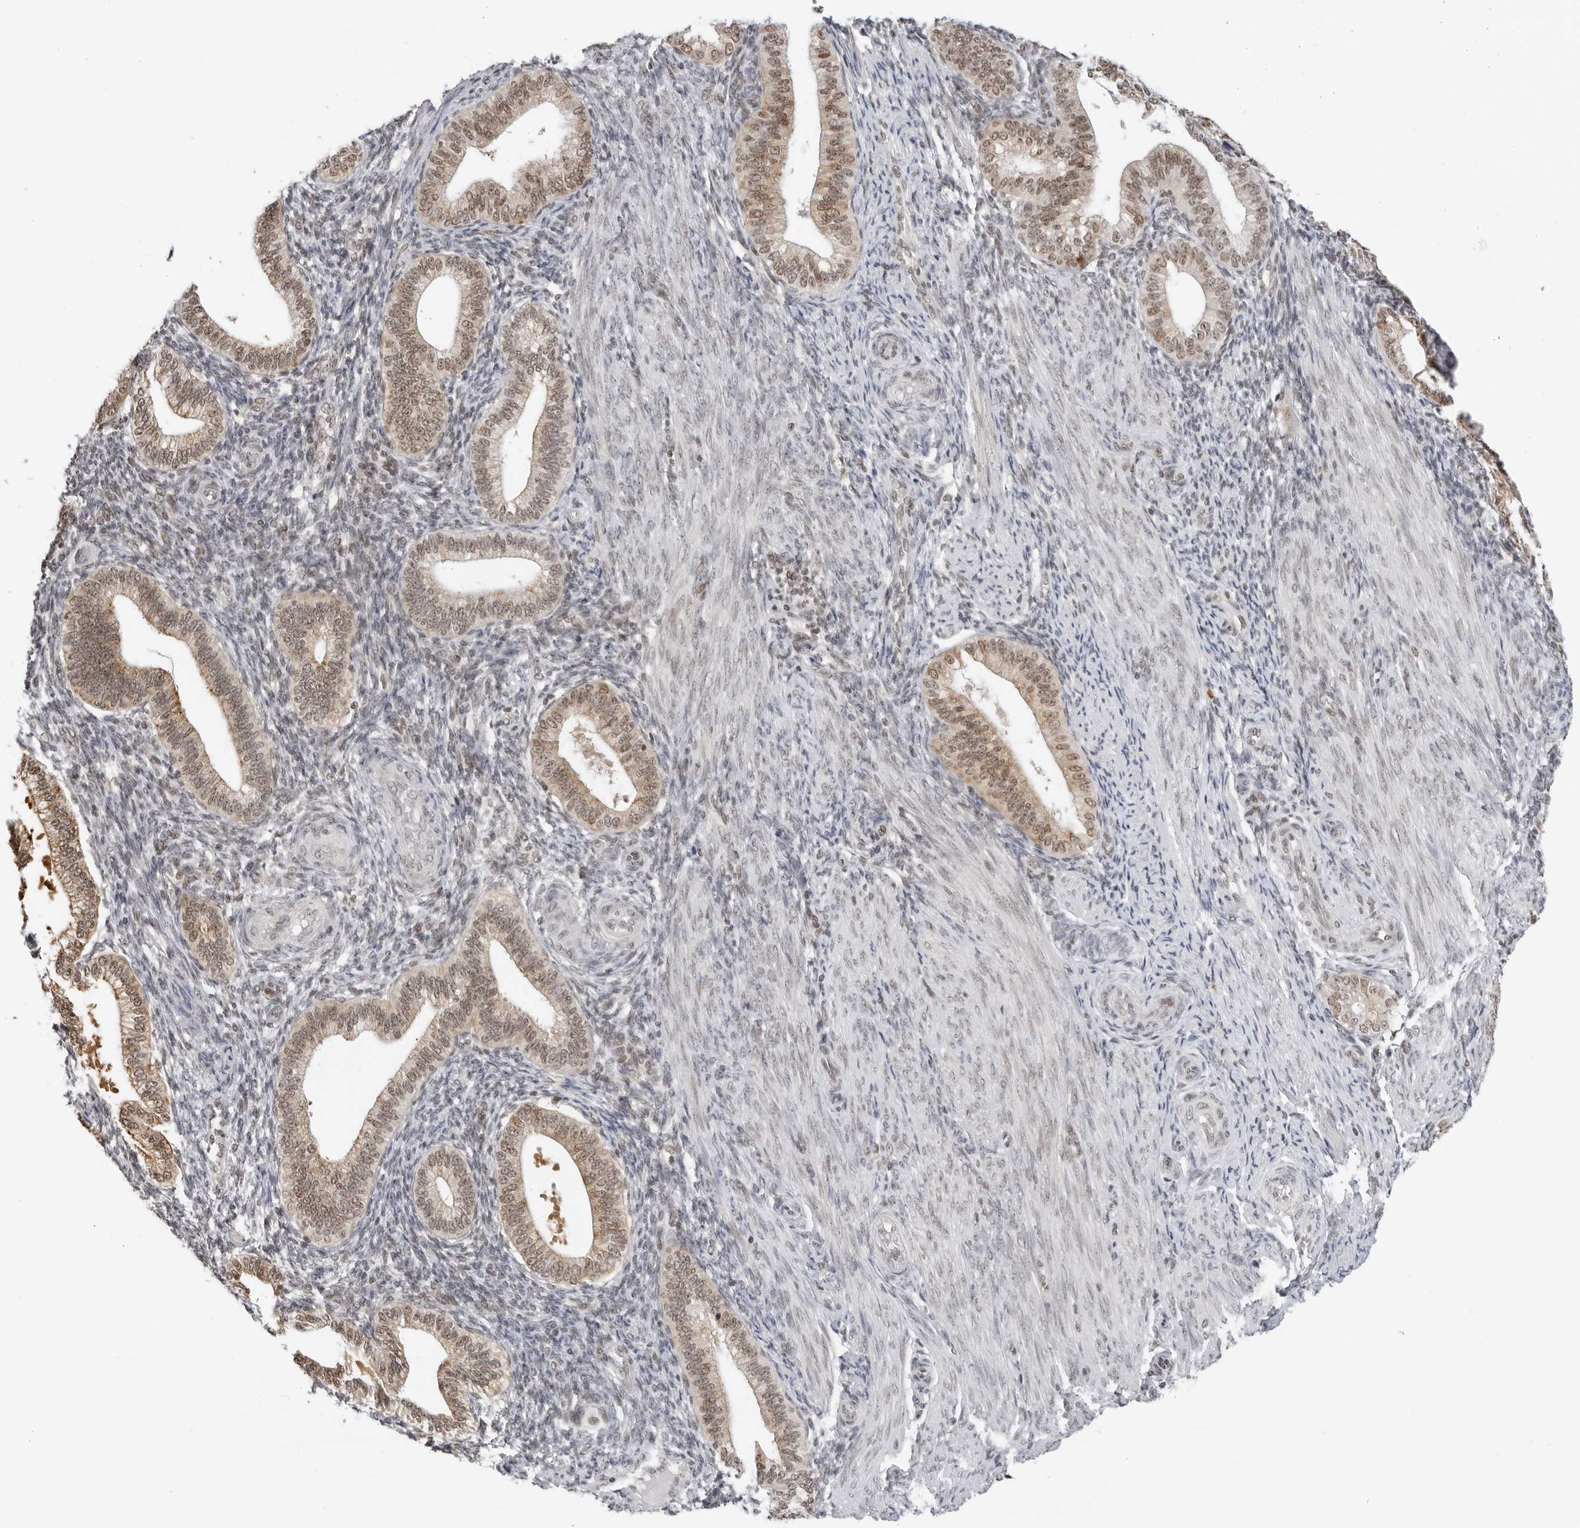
{"staining": {"intensity": "weak", "quantity": "<25%", "location": "nuclear"}, "tissue": "endometrium", "cell_type": "Cells in endometrial stroma", "image_type": "normal", "snomed": [{"axis": "morphology", "description": "Normal tissue, NOS"}, {"axis": "topography", "description": "Endometrium"}], "caption": "This is an immunohistochemistry photomicrograph of unremarkable endometrium. There is no expression in cells in endometrial stroma.", "gene": "MSH6", "patient": {"sex": "female", "age": 39}}